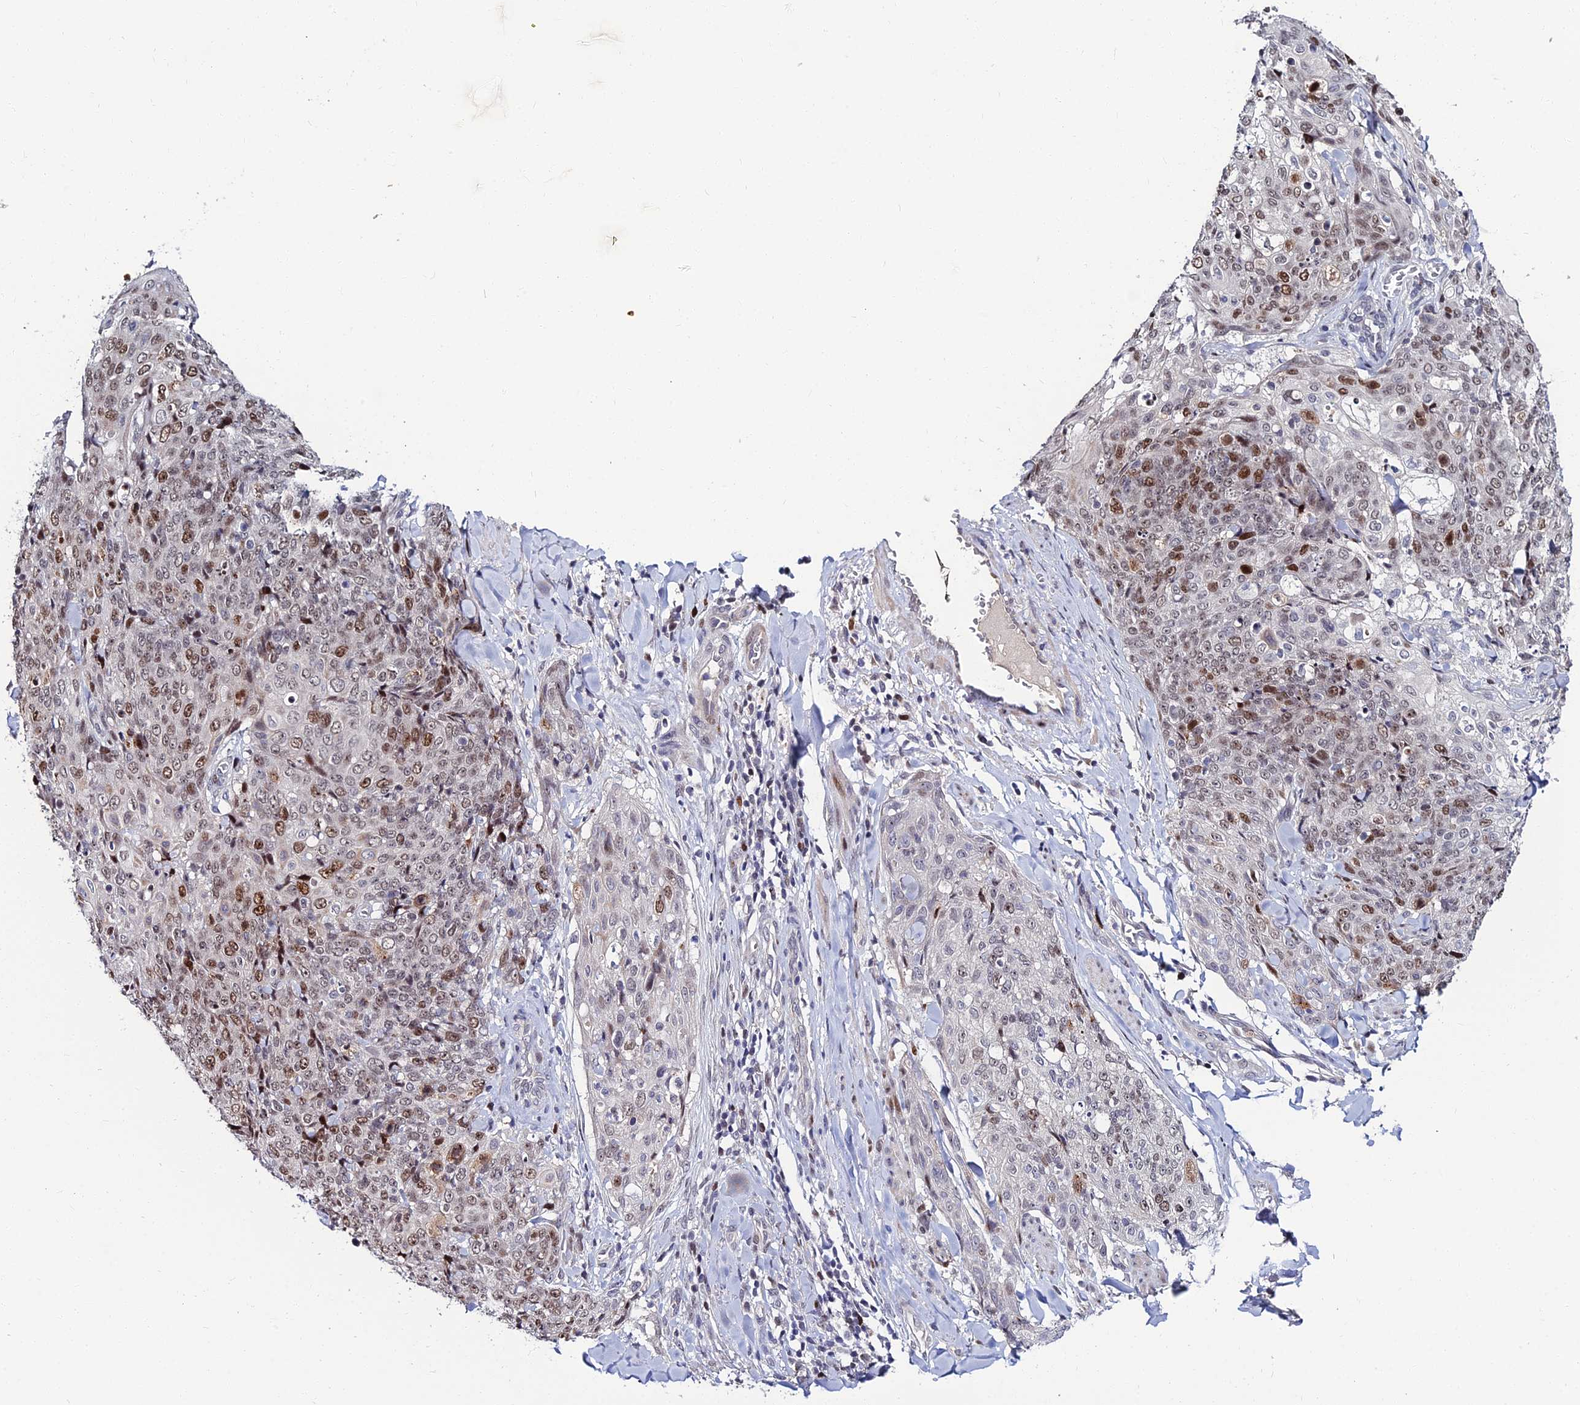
{"staining": {"intensity": "moderate", "quantity": "25%-75%", "location": "nuclear"}, "tissue": "skin cancer", "cell_type": "Tumor cells", "image_type": "cancer", "snomed": [{"axis": "morphology", "description": "Squamous cell carcinoma, NOS"}, {"axis": "topography", "description": "Skin"}, {"axis": "topography", "description": "Vulva"}], "caption": "DAB immunohistochemical staining of human squamous cell carcinoma (skin) demonstrates moderate nuclear protein positivity in about 25%-75% of tumor cells. (DAB (3,3'-diaminobenzidine) IHC, brown staining for protein, blue staining for nuclei).", "gene": "TAF9B", "patient": {"sex": "female", "age": 85}}